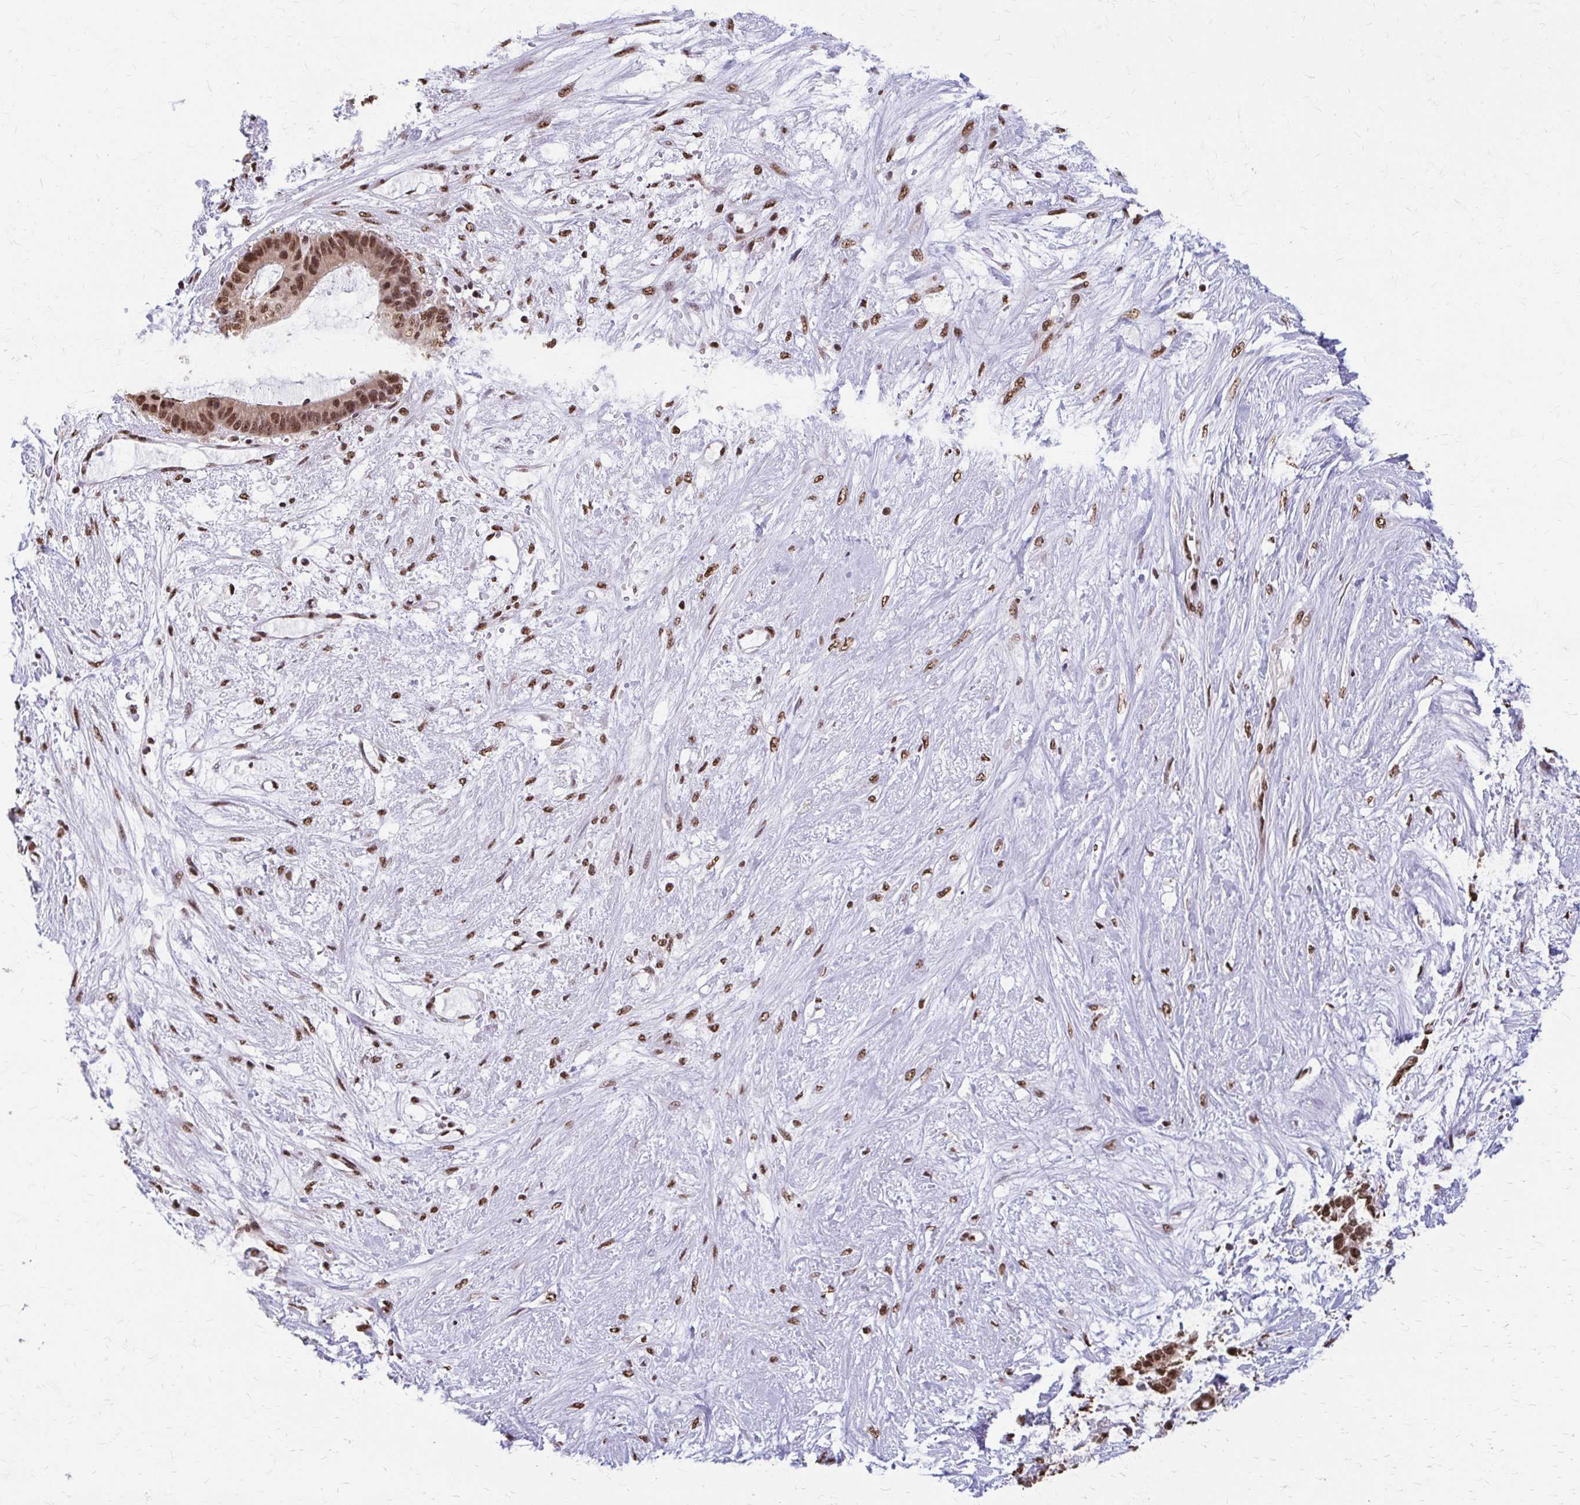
{"staining": {"intensity": "moderate", "quantity": ">75%", "location": "nuclear"}, "tissue": "liver cancer", "cell_type": "Tumor cells", "image_type": "cancer", "snomed": [{"axis": "morphology", "description": "Normal tissue, NOS"}, {"axis": "morphology", "description": "Cholangiocarcinoma"}, {"axis": "topography", "description": "Liver"}, {"axis": "topography", "description": "Peripheral nerve tissue"}], "caption": "Liver cancer tissue reveals moderate nuclear staining in about >75% of tumor cells", "gene": "SNRPA", "patient": {"sex": "female", "age": 73}}